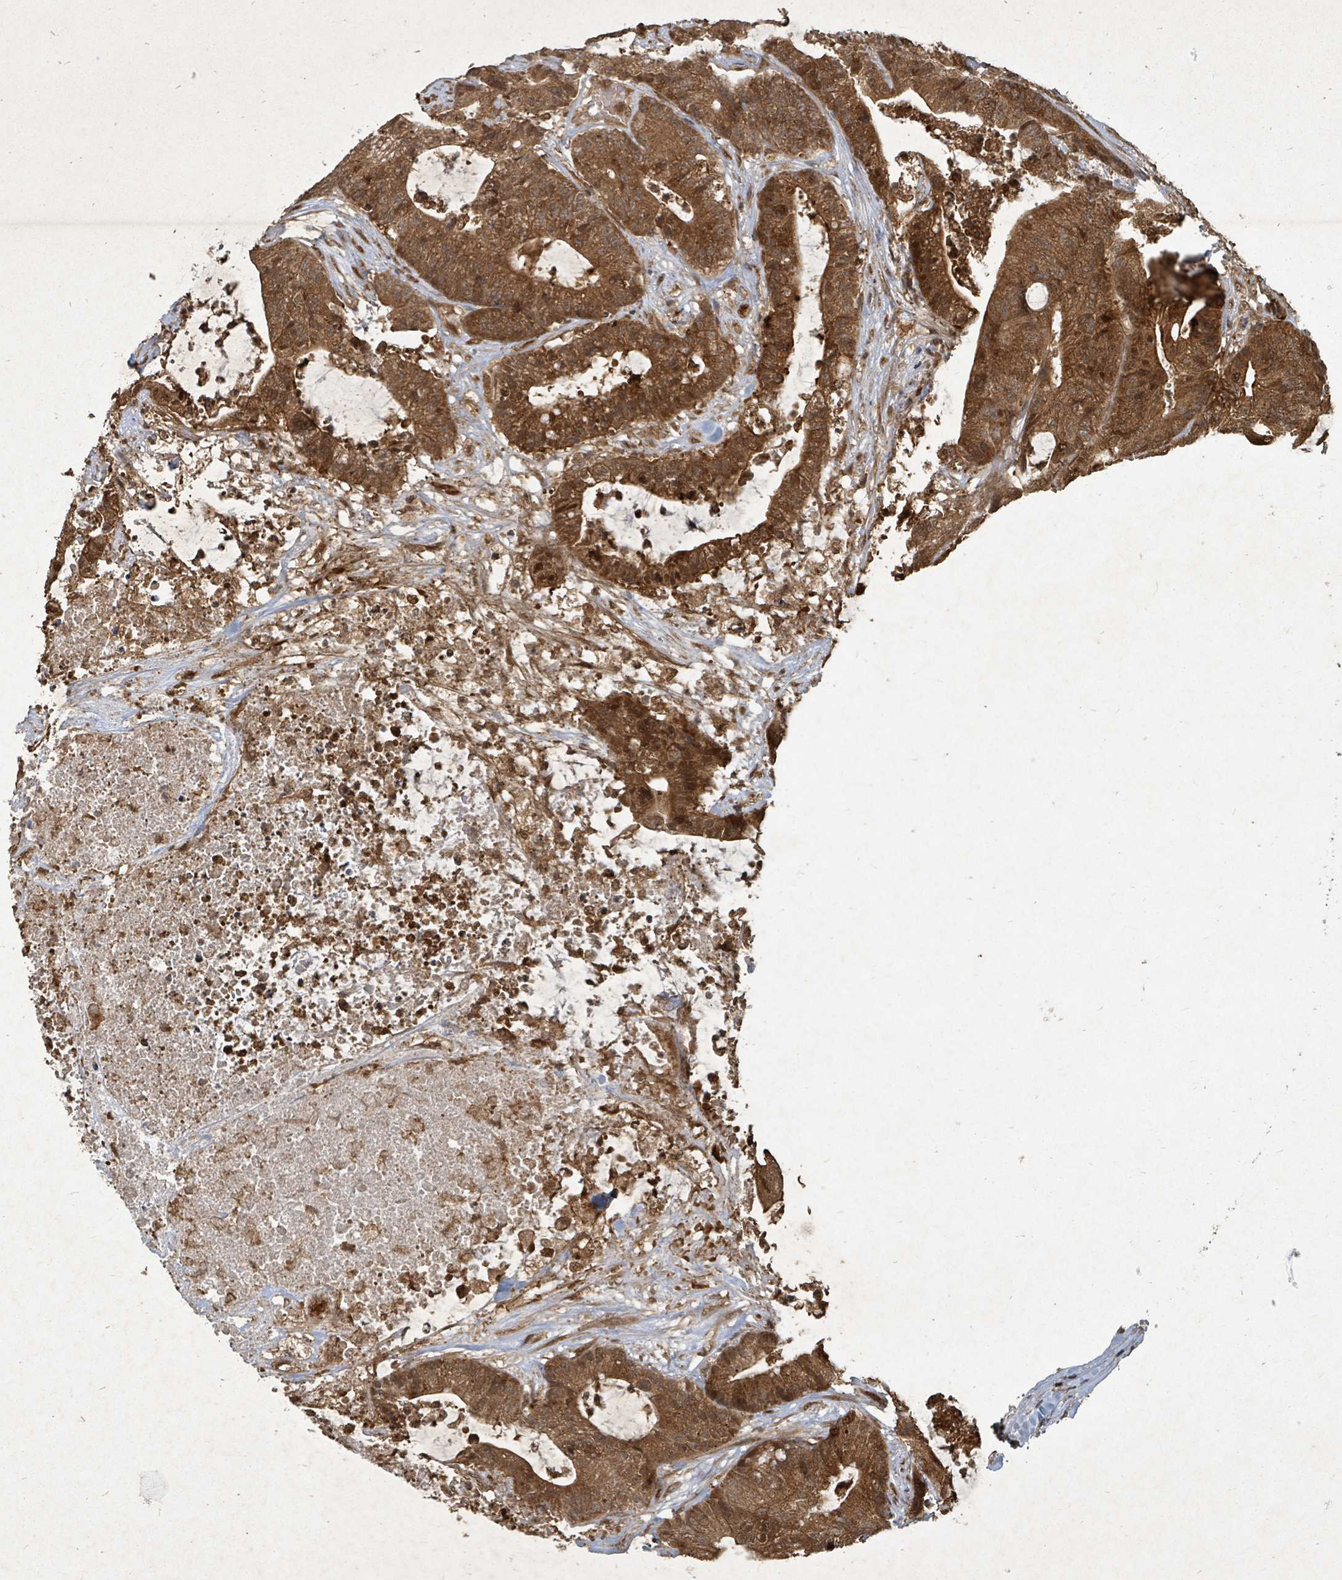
{"staining": {"intensity": "moderate", "quantity": ">75%", "location": "cytoplasmic/membranous,nuclear"}, "tissue": "colorectal cancer", "cell_type": "Tumor cells", "image_type": "cancer", "snomed": [{"axis": "morphology", "description": "Adenocarcinoma, NOS"}, {"axis": "topography", "description": "Colon"}], "caption": "Colorectal cancer (adenocarcinoma) stained for a protein (brown) reveals moderate cytoplasmic/membranous and nuclear positive staining in about >75% of tumor cells.", "gene": "KDM4E", "patient": {"sex": "female", "age": 84}}